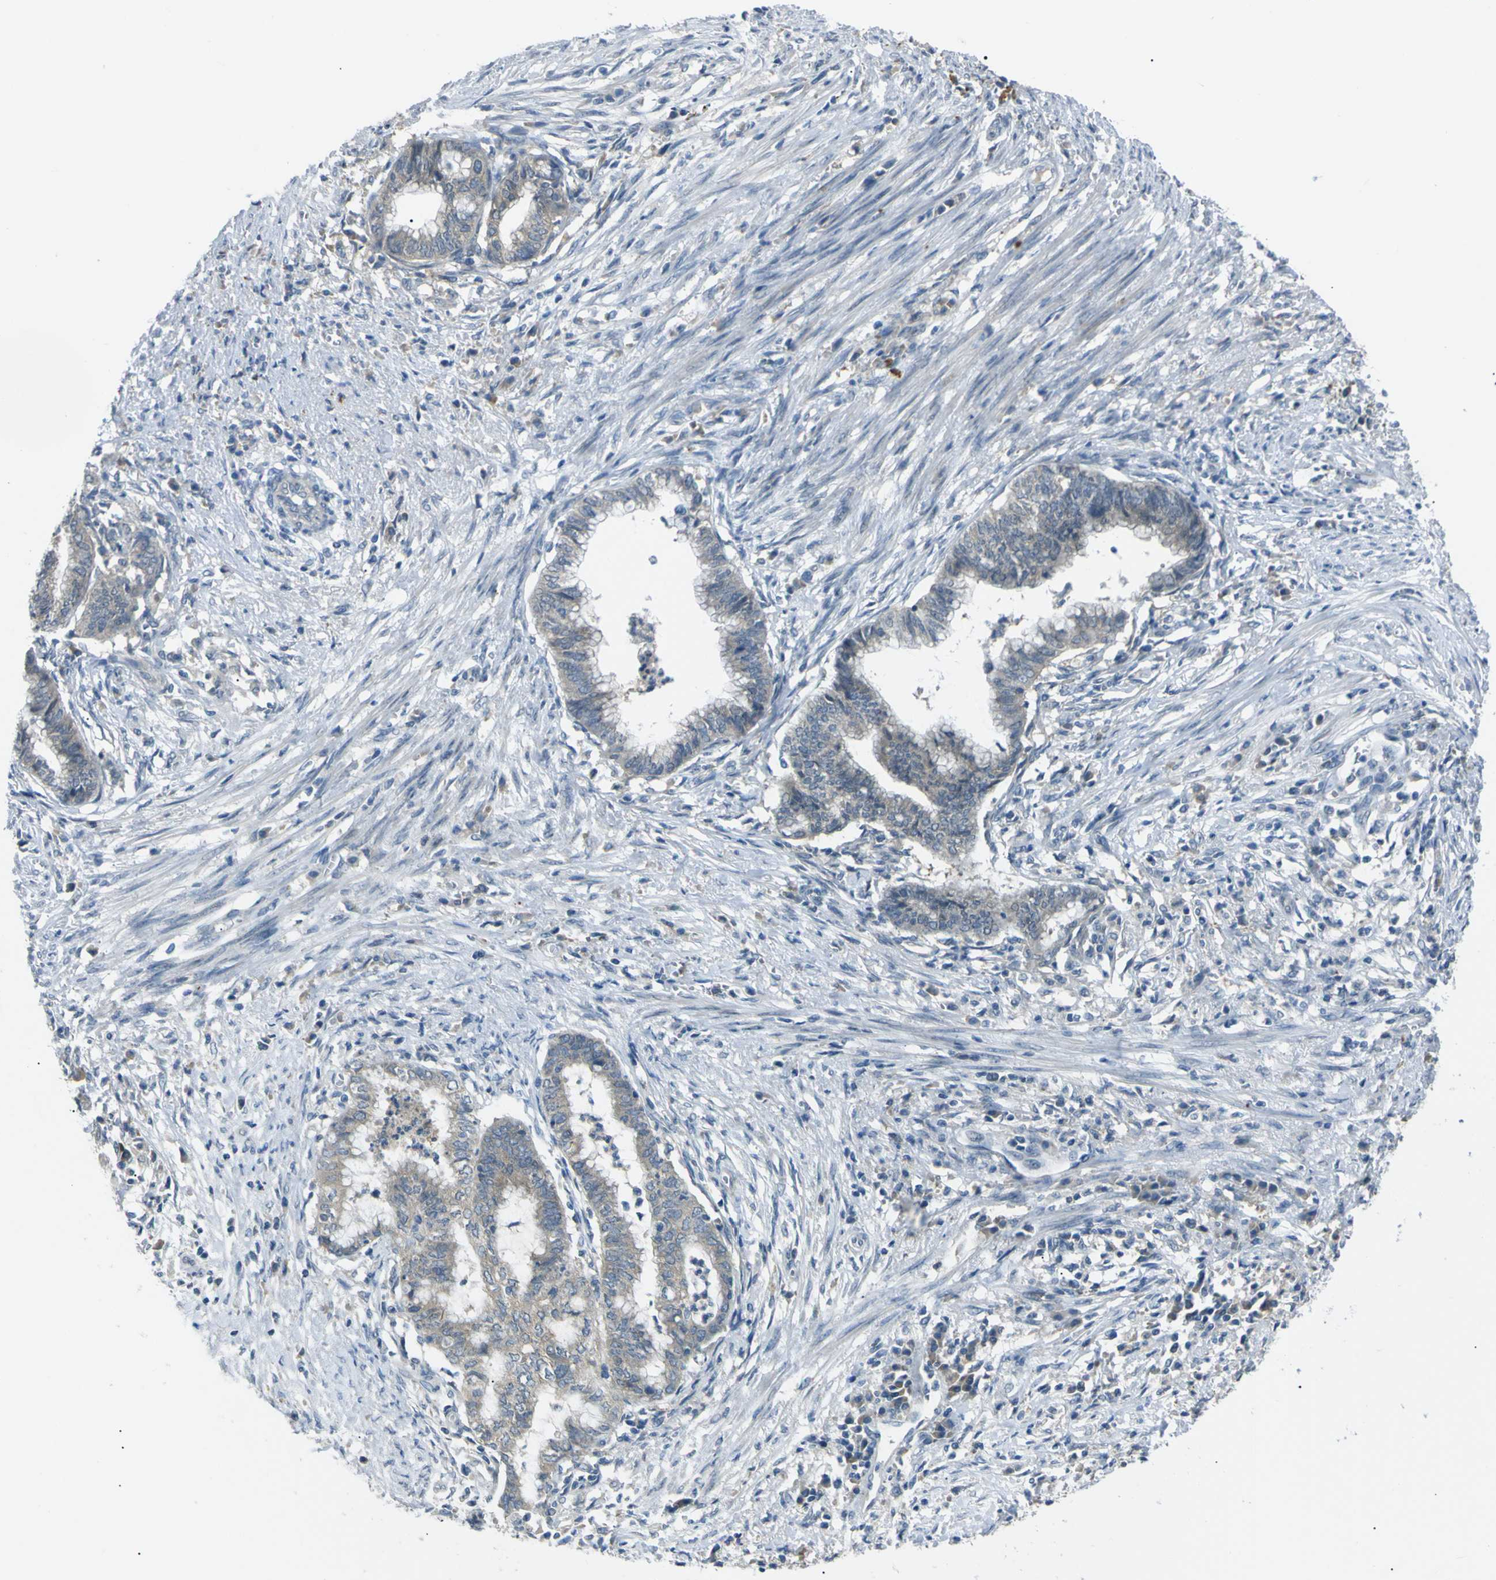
{"staining": {"intensity": "weak", "quantity": "<25%", "location": "cytoplasmic/membranous"}, "tissue": "endometrial cancer", "cell_type": "Tumor cells", "image_type": "cancer", "snomed": [{"axis": "morphology", "description": "Necrosis, NOS"}, {"axis": "morphology", "description": "Adenocarcinoma, NOS"}, {"axis": "topography", "description": "Endometrium"}], "caption": "Image shows no protein positivity in tumor cells of endometrial cancer (adenocarcinoma) tissue.", "gene": "C6orf89", "patient": {"sex": "female", "age": 79}}